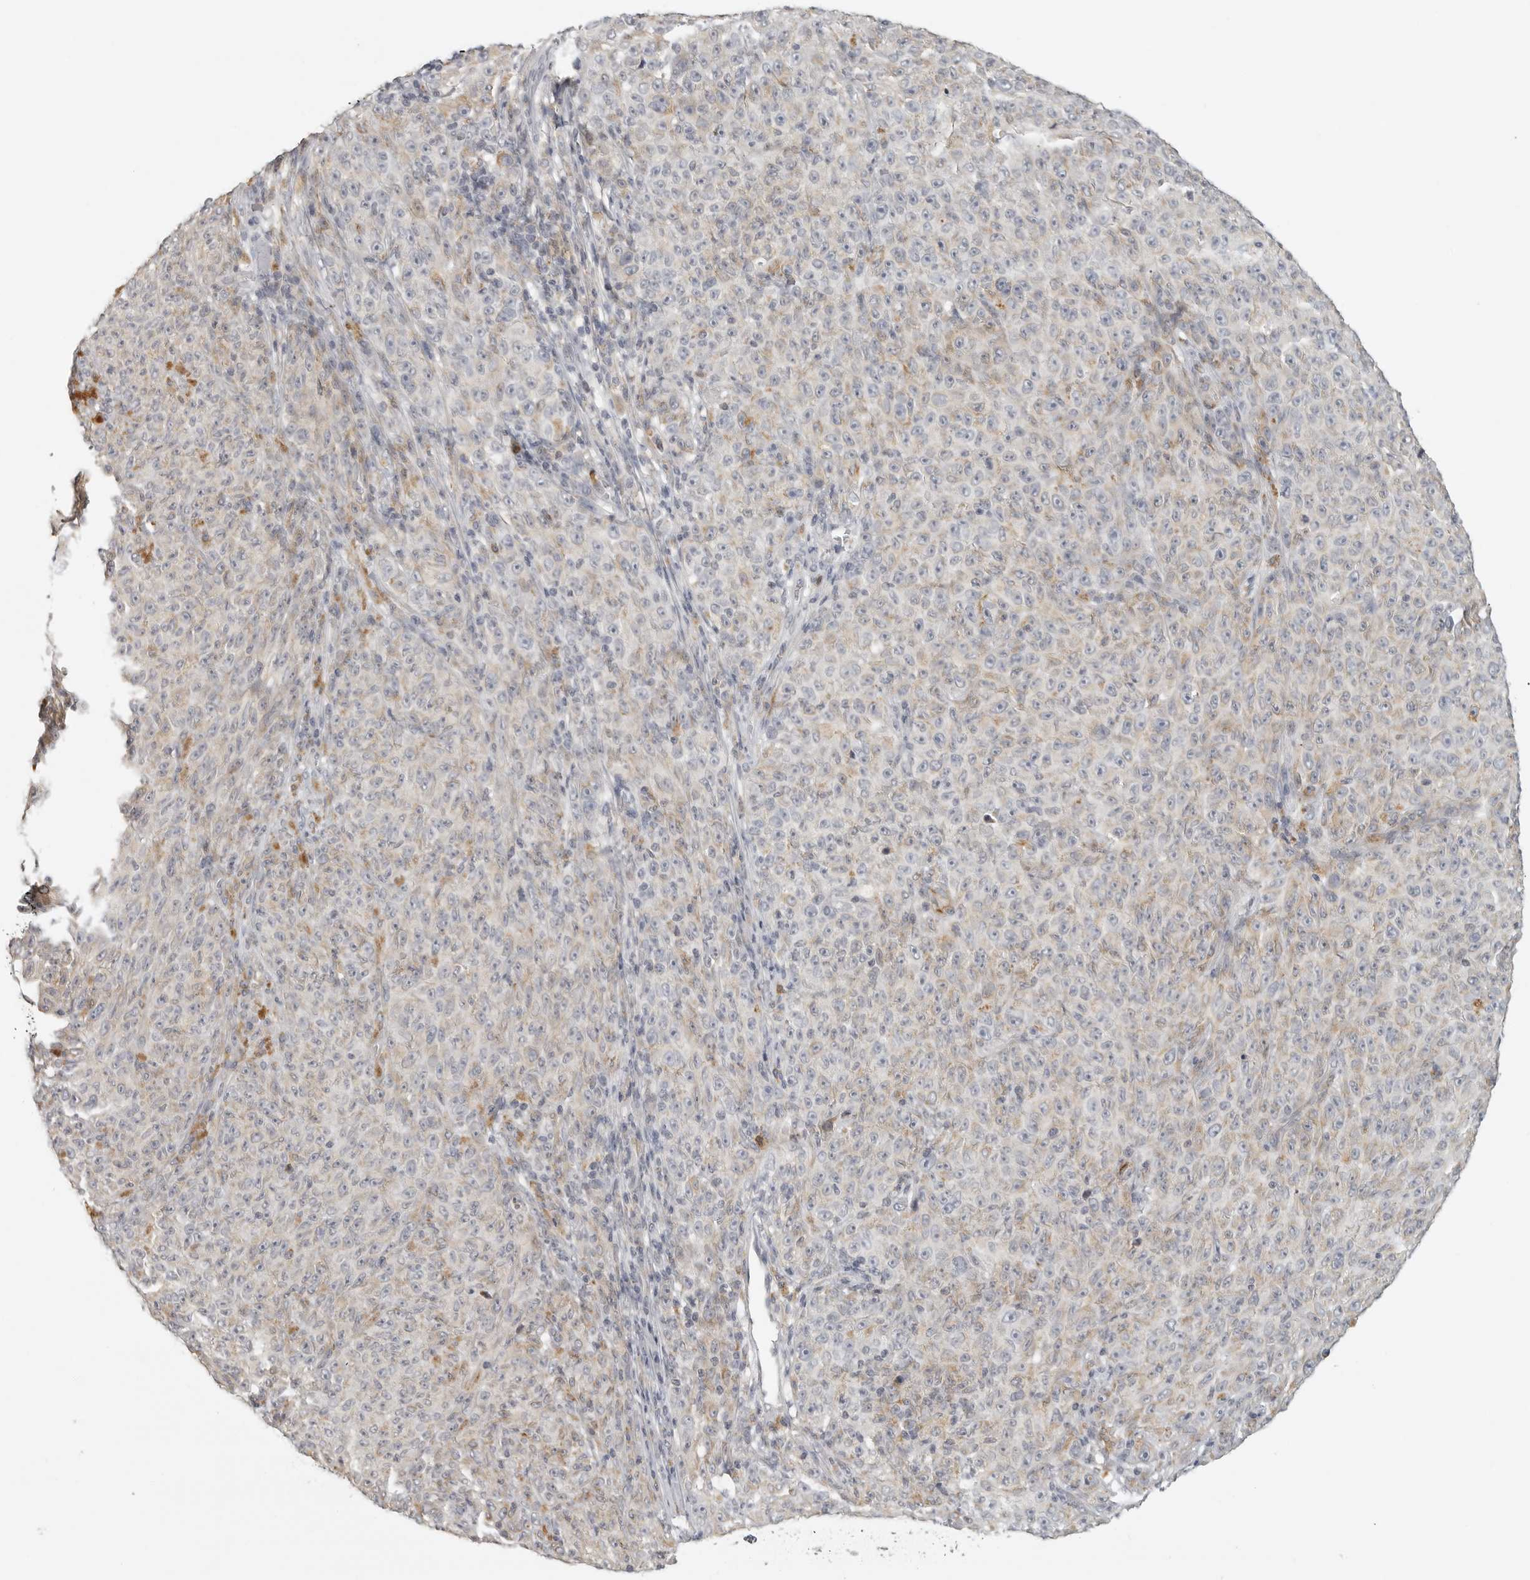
{"staining": {"intensity": "weak", "quantity": "25%-75%", "location": "cytoplasmic/membranous"}, "tissue": "melanoma", "cell_type": "Tumor cells", "image_type": "cancer", "snomed": [{"axis": "morphology", "description": "Malignant melanoma, NOS"}, {"axis": "topography", "description": "Skin"}], "caption": "Malignant melanoma stained with DAB (3,3'-diaminobenzidine) immunohistochemistry (IHC) reveals low levels of weak cytoplasmic/membranous staining in approximately 25%-75% of tumor cells.", "gene": "RXFP3", "patient": {"sex": "female", "age": 82}}